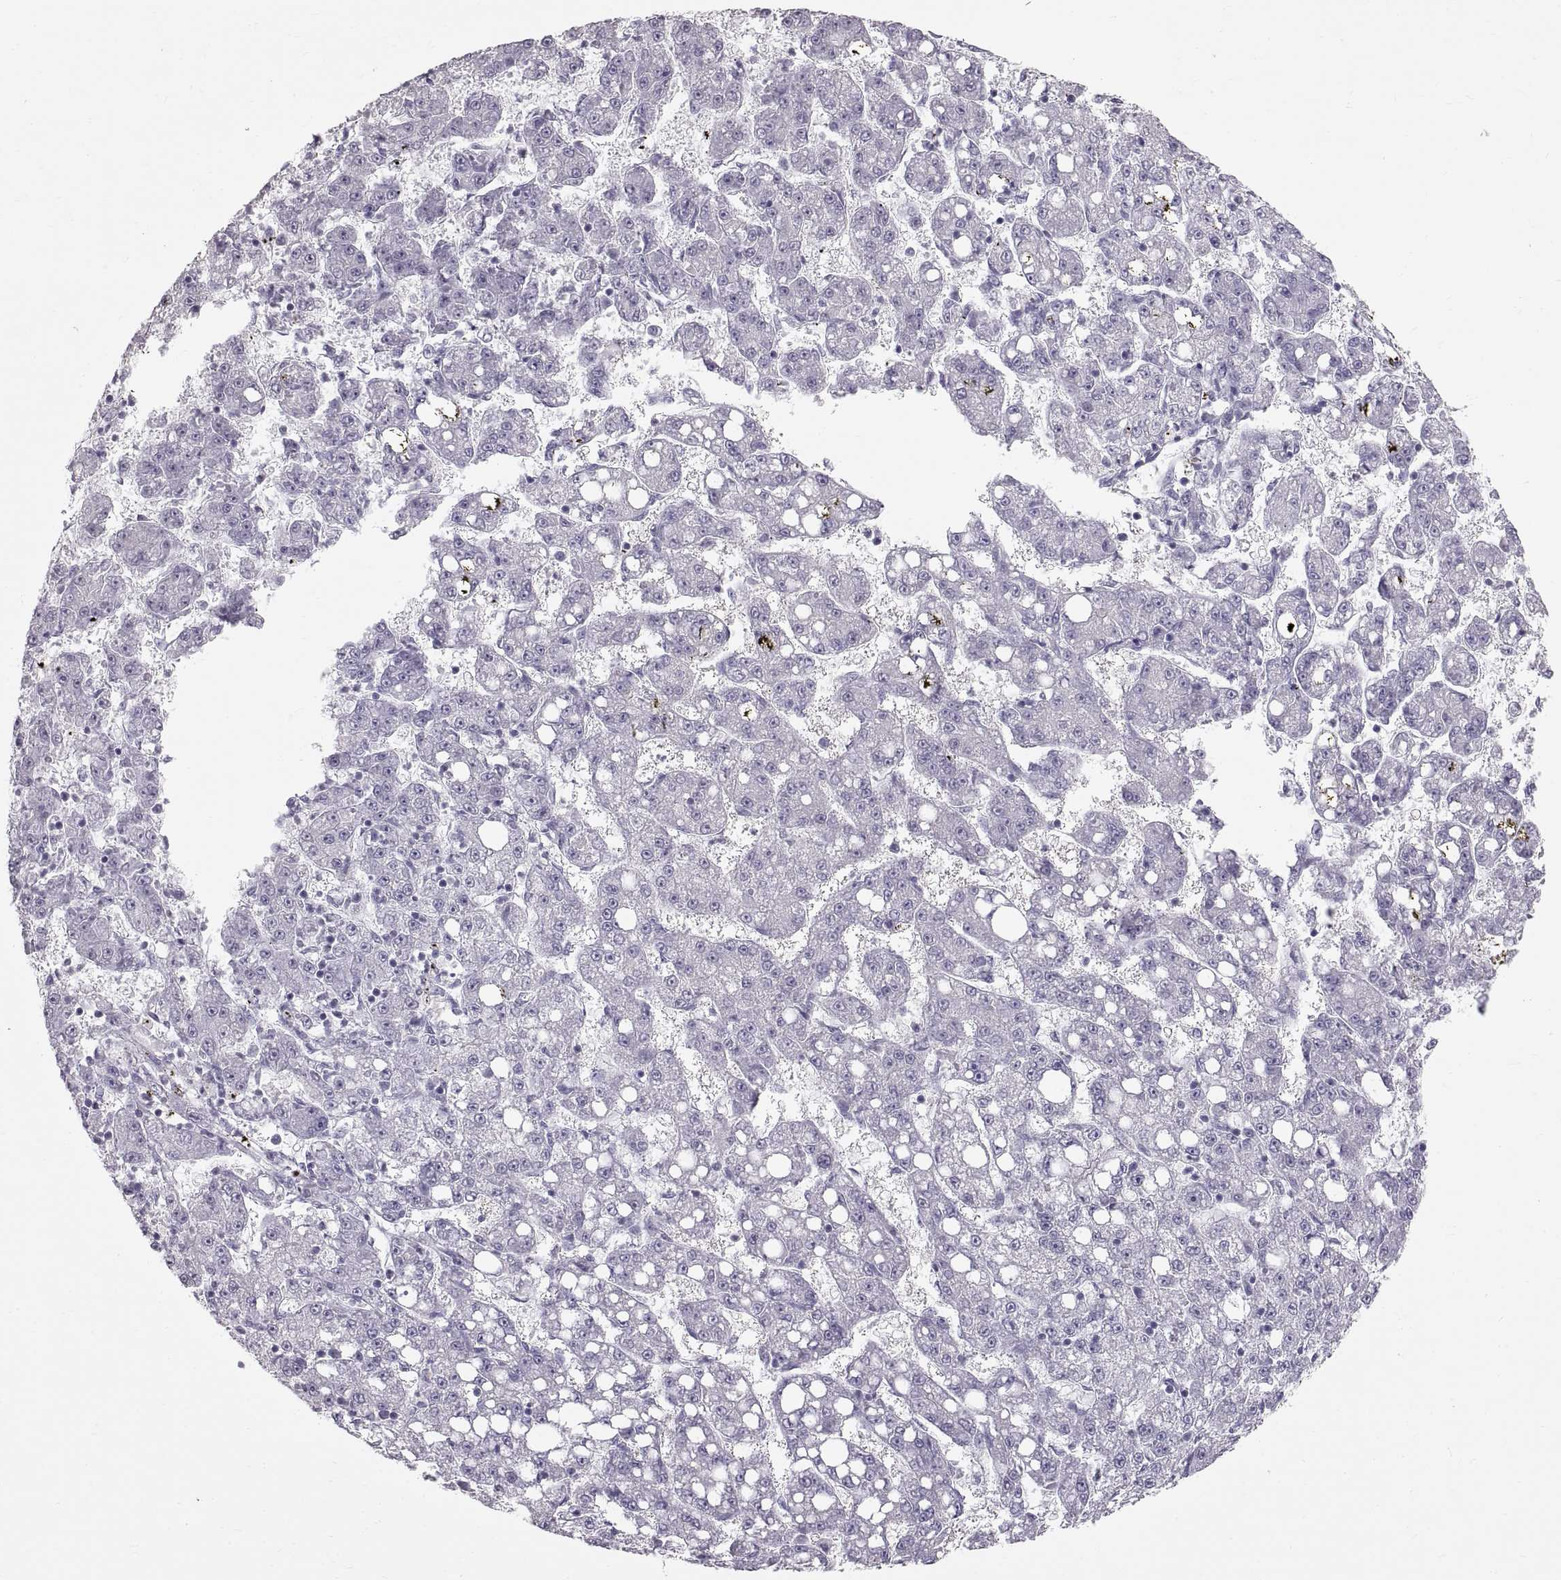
{"staining": {"intensity": "negative", "quantity": "none", "location": "none"}, "tissue": "liver cancer", "cell_type": "Tumor cells", "image_type": "cancer", "snomed": [{"axis": "morphology", "description": "Carcinoma, Hepatocellular, NOS"}, {"axis": "topography", "description": "Liver"}], "caption": "High power microscopy photomicrograph of an immunohistochemistry (IHC) image of hepatocellular carcinoma (liver), revealing no significant positivity in tumor cells.", "gene": "SPACDR", "patient": {"sex": "female", "age": 65}}